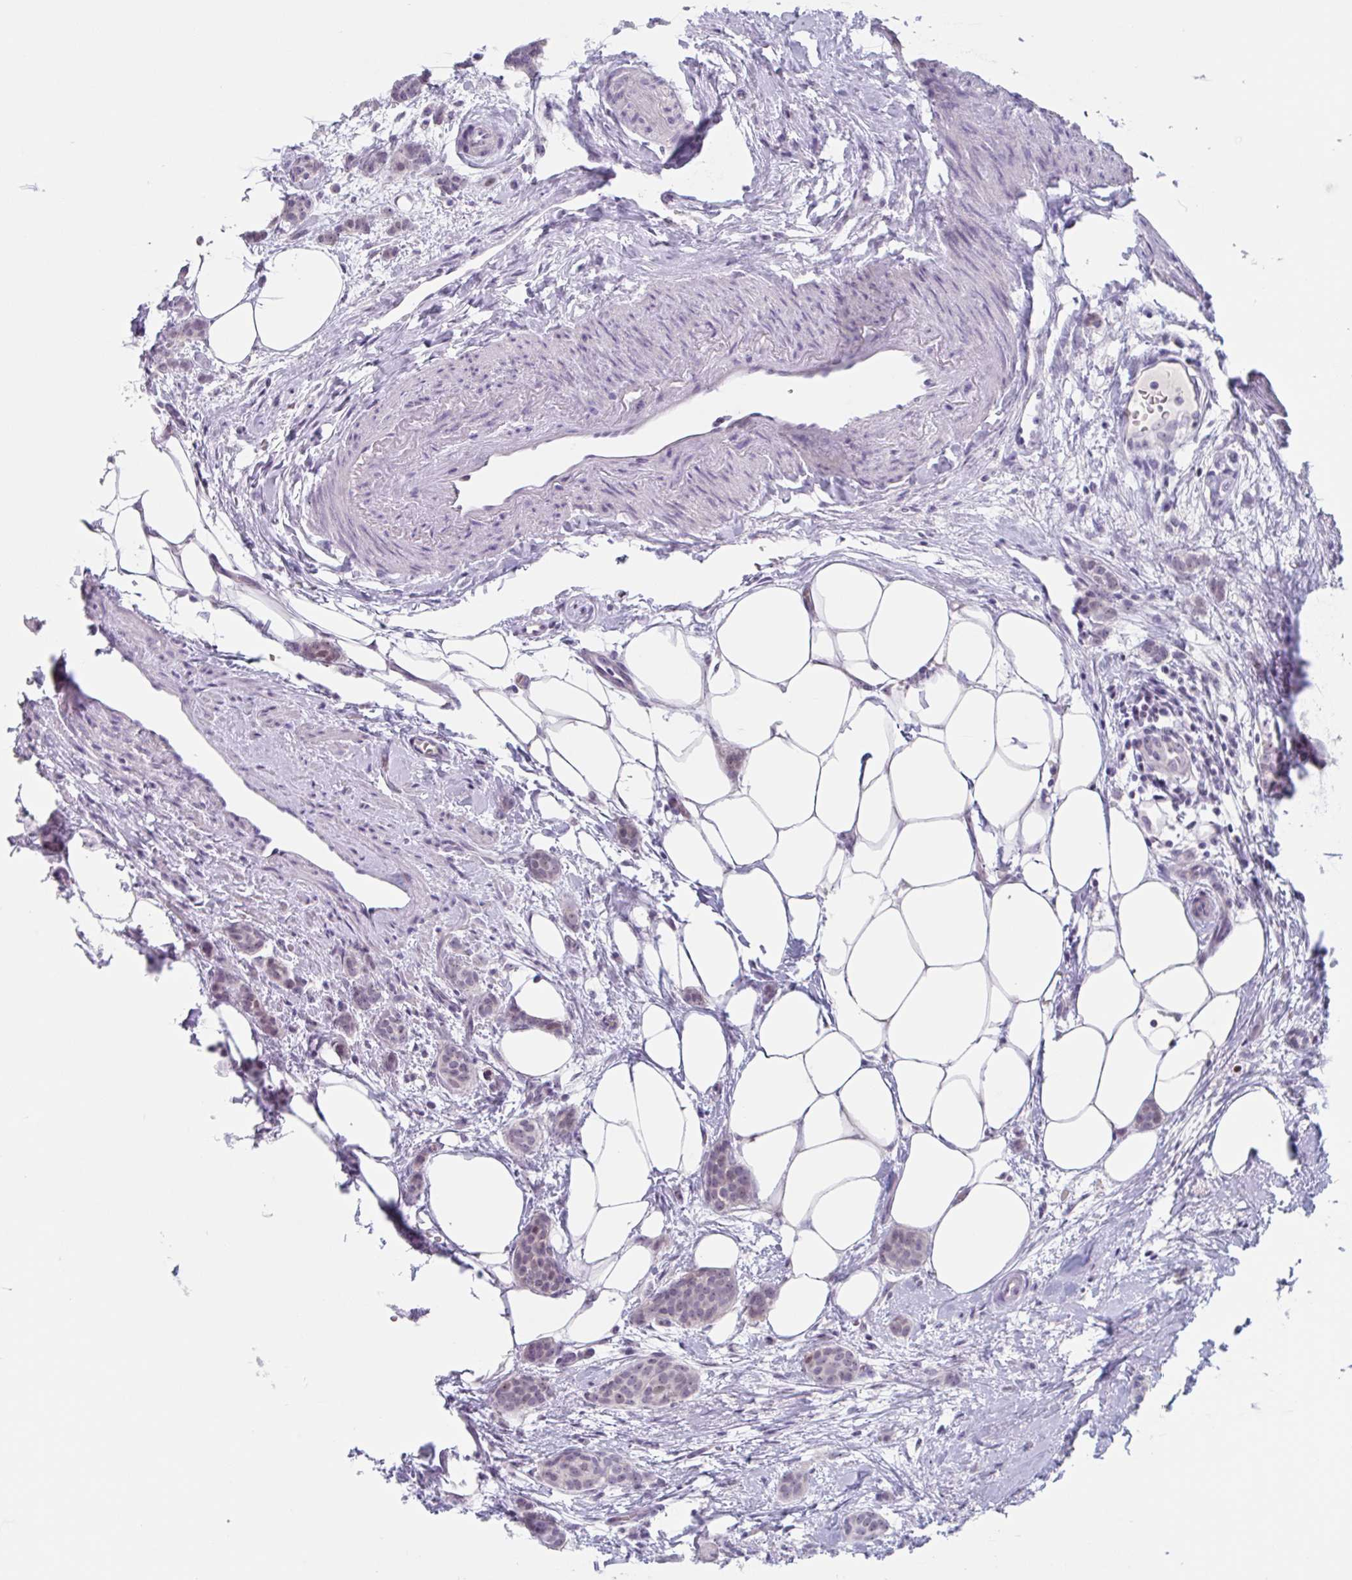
{"staining": {"intensity": "weak", "quantity": "25%-75%", "location": "nuclear"}, "tissue": "breast cancer", "cell_type": "Tumor cells", "image_type": "cancer", "snomed": [{"axis": "morphology", "description": "Duct carcinoma"}, {"axis": "topography", "description": "Breast"}], "caption": "Intraductal carcinoma (breast) stained for a protein (brown) reveals weak nuclear positive positivity in approximately 25%-75% of tumor cells.", "gene": "LENG9", "patient": {"sex": "female", "age": 72}}